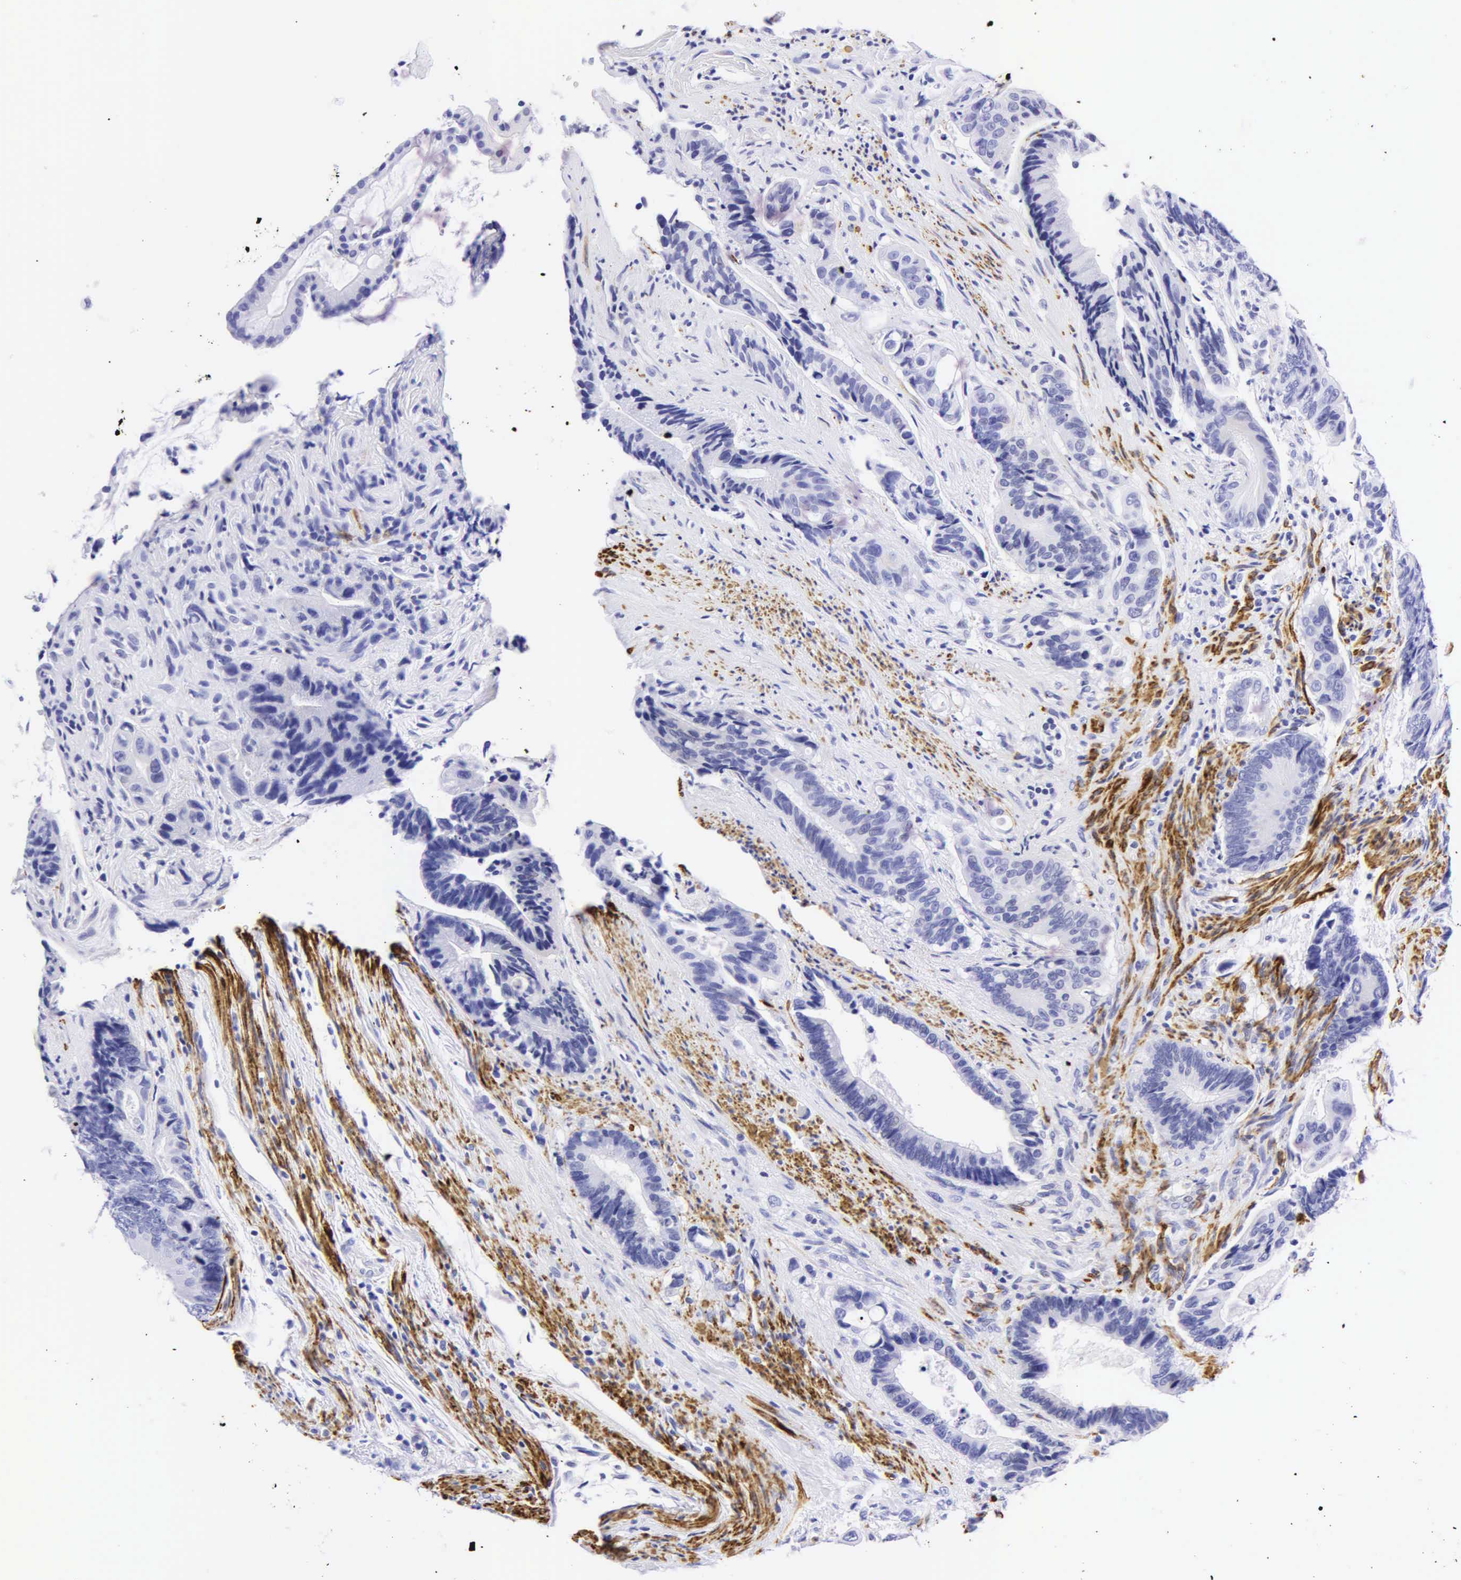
{"staining": {"intensity": "negative", "quantity": "none", "location": "none"}, "tissue": "colorectal cancer", "cell_type": "Tumor cells", "image_type": "cancer", "snomed": [{"axis": "morphology", "description": "Adenocarcinoma, NOS"}, {"axis": "topography", "description": "Colon"}], "caption": "IHC image of human colorectal cancer (adenocarcinoma) stained for a protein (brown), which demonstrates no staining in tumor cells.", "gene": "DES", "patient": {"sex": "male", "age": 56}}